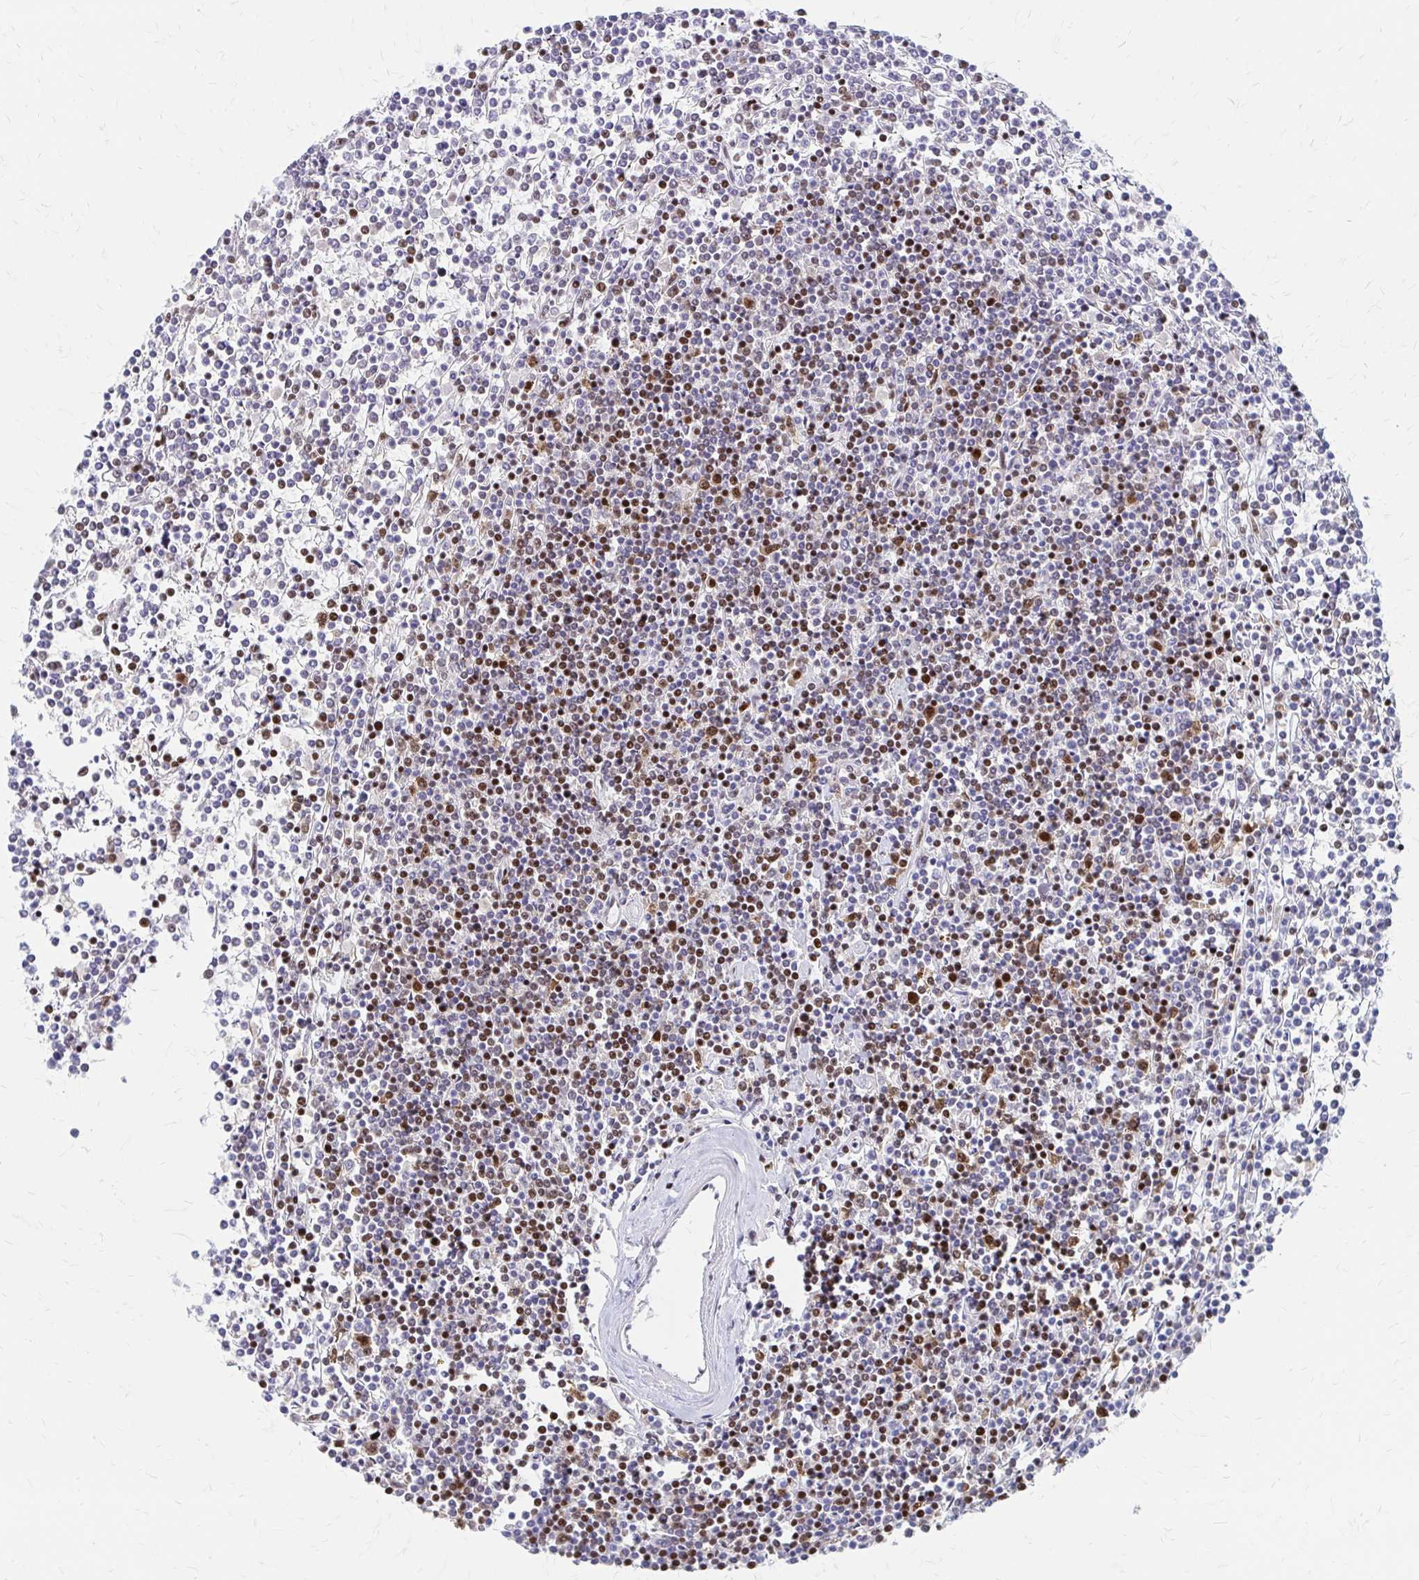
{"staining": {"intensity": "moderate", "quantity": "<25%", "location": "nuclear"}, "tissue": "lymphoma", "cell_type": "Tumor cells", "image_type": "cancer", "snomed": [{"axis": "morphology", "description": "Malignant lymphoma, non-Hodgkin's type, Low grade"}, {"axis": "topography", "description": "Spleen"}], "caption": "IHC (DAB) staining of malignant lymphoma, non-Hodgkin's type (low-grade) exhibits moderate nuclear protein staining in about <25% of tumor cells.", "gene": "CNKSR3", "patient": {"sex": "female", "age": 19}}